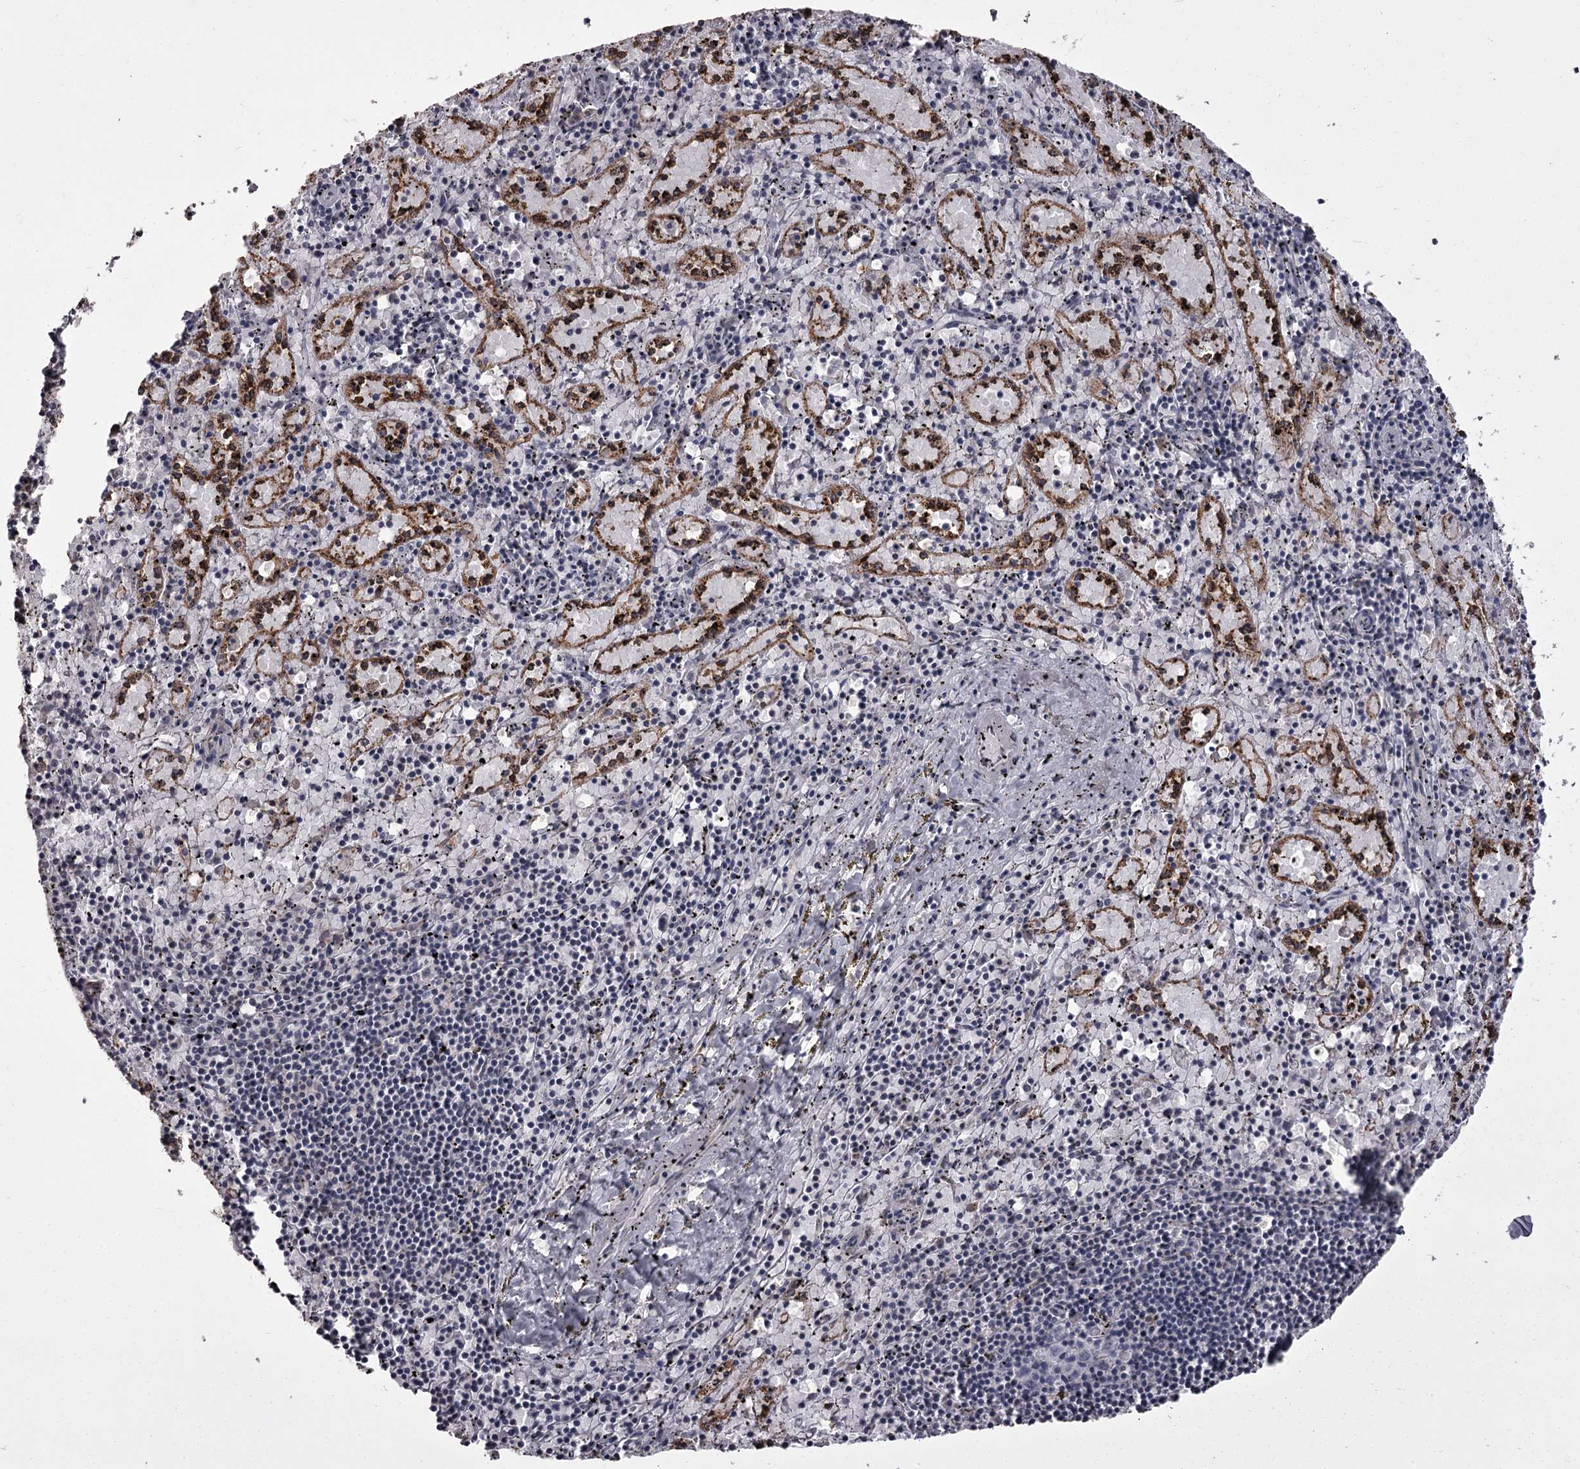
{"staining": {"intensity": "negative", "quantity": "none", "location": "none"}, "tissue": "spleen", "cell_type": "Cells in red pulp", "image_type": "normal", "snomed": [{"axis": "morphology", "description": "Normal tissue, NOS"}, {"axis": "topography", "description": "Spleen"}], "caption": "A high-resolution histopathology image shows immunohistochemistry (IHC) staining of normal spleen, which reveals no significant positivity in cells in red pulp. The staining is performed using DAB brown chromogen with nuclei counter-stained in using hematoxylin.", "gene": "CCDC92", "patient": {"sex": "male", "age": 11}}